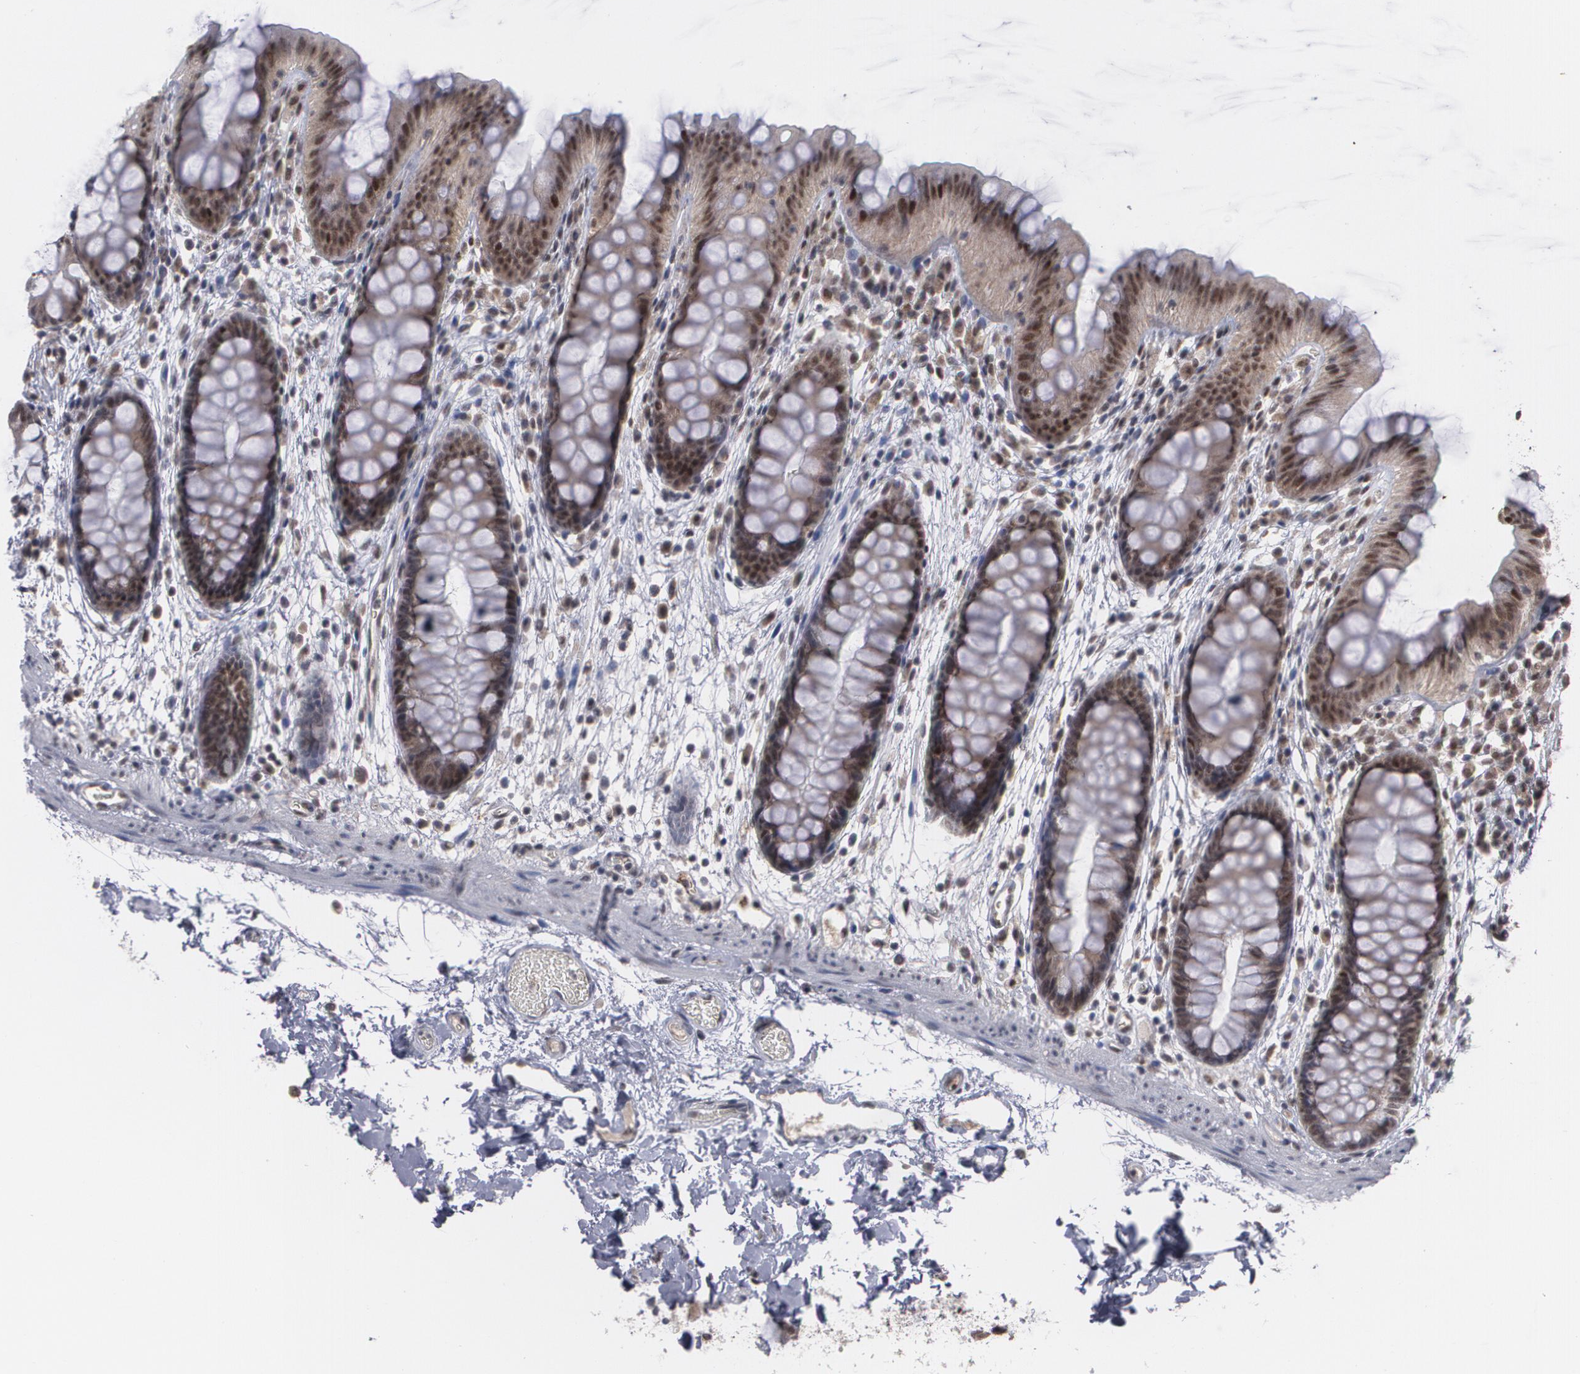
{"staining": {"intensity": "negative", "quantity": "none", "location": "none"}, "tissue": "colon", "cell_type": "Endothelial cells", "image_type": "normal", "snomed": [{"axis": "morphology", "description": "Normal tissue, NOS"}, {"axis": "topography", "description": "Smooth muscle"}, {"axis": "topography", "description": "Colon"}], "caption": "This photomicrograph is of benign colon stained with immunohistochemistry (IHC) to label a protein in brown with the nuclei are counter-stained blue. There is no positivity in endothelial cells.", "gene": "INTS6L", "patient": {"sex": "male", "age": 67}}